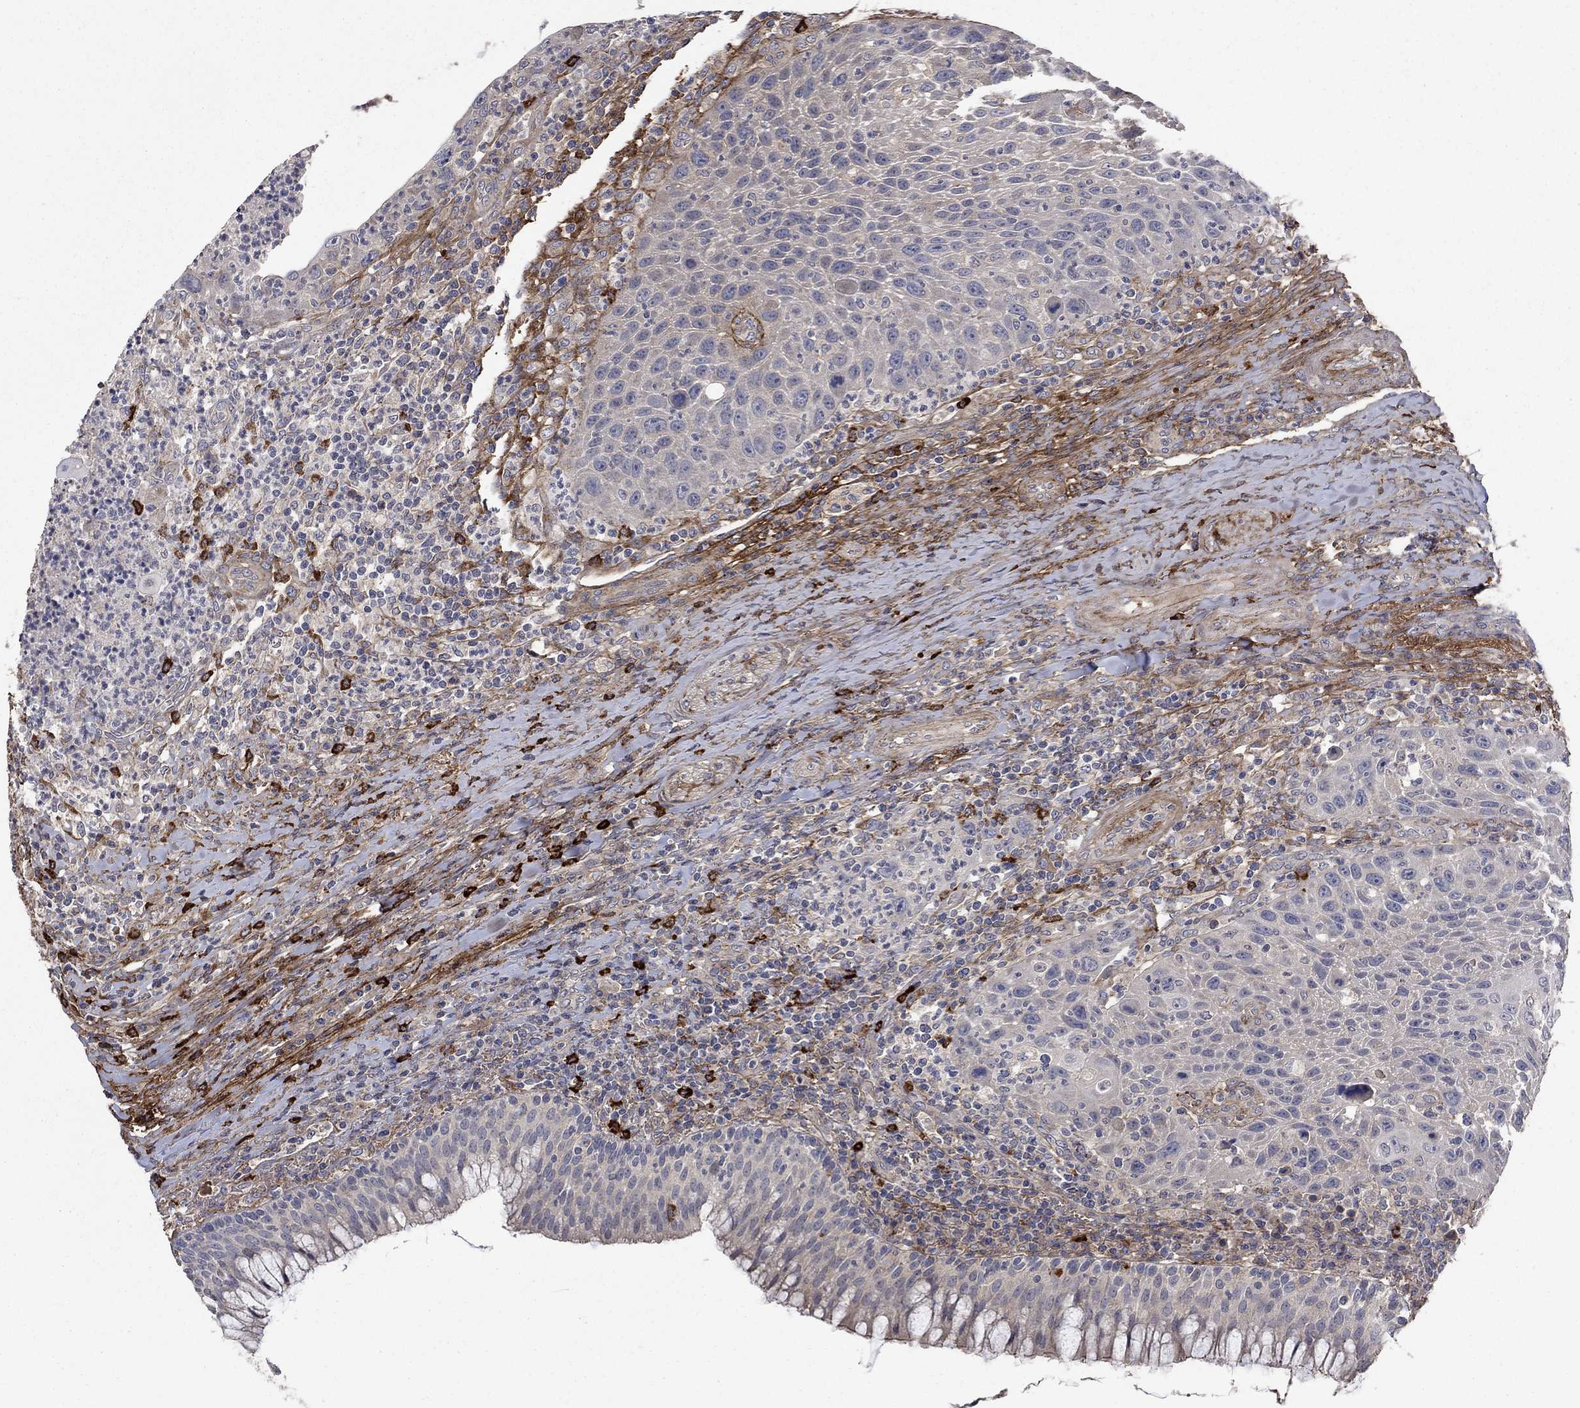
{"staining": {"intensity": "negative", "quantity": "none", "location": "none"}, "tissue": "head and neck cancer", "cell_type": "Tumor cells", "image_type": "cancer", "snomed": [{"axis": "morphology", "description": "Squamous cell carcinoma, NOS"}, {"axis": "topography", "description": "Head-Neck"}], "caption": "High magnification brightfield microscopy of head and neck cancer stained with DAB (brown) and counterstained with hematoxylin (blue): tumor cells show no significant staining. (DAB immunohistochemistry (IHC) visualized using brightfield microscopy, high magnification).", "gene": "VCAN", "patient": {"sex": "male", "age": 69}}